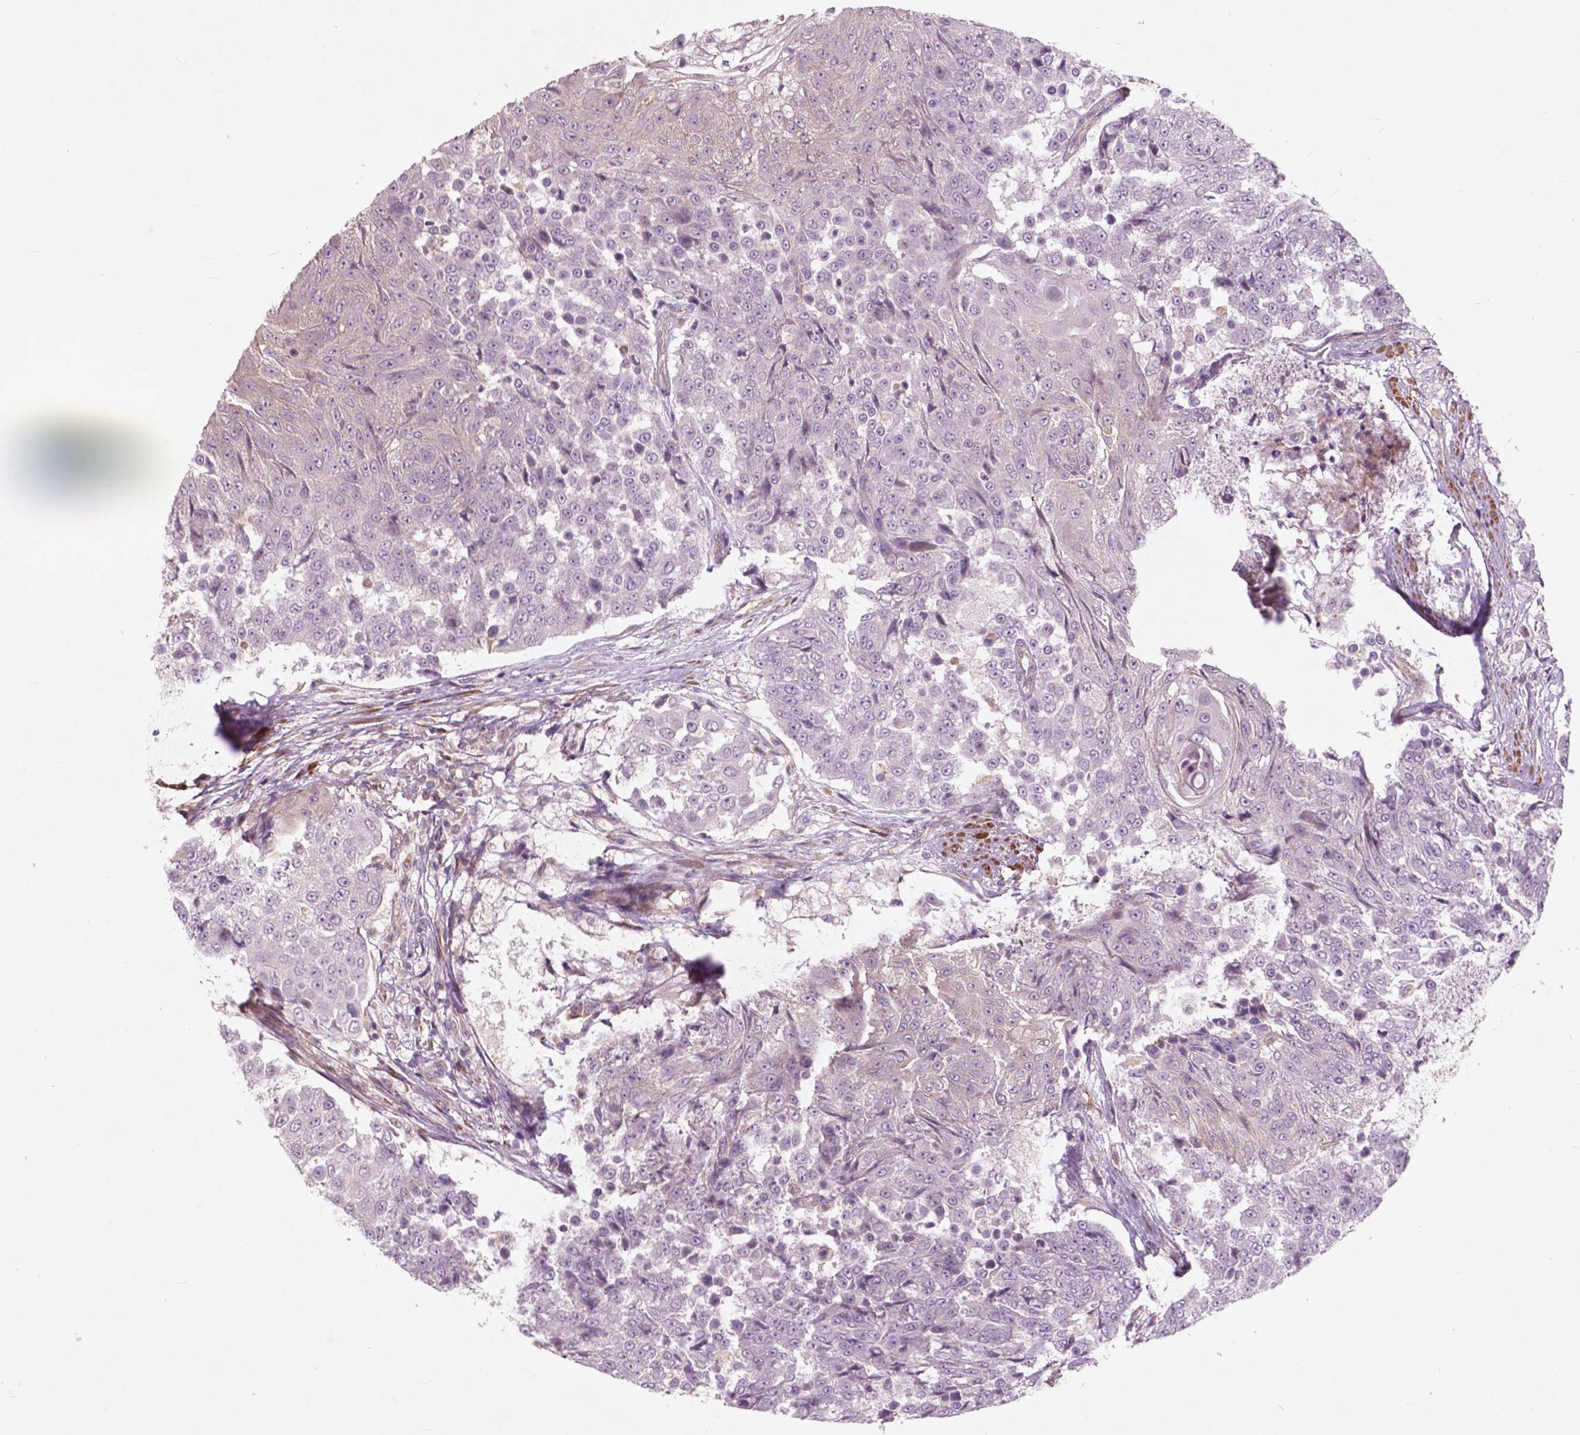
{"staining": {"intensity": "negative", "quantity": "none", "location": "none"}, "tissue": "urothelial cancer", "cell_type": "Tumor cells", "image_type": "cancer", "snomed": [{"axis": "morphology", "description": "Urothelial carcinoma, High grade"}, {"axis": "topography", "description": "Urinary bladder"}], "caption": "IHC image of high-grade urothelial carcinoma stained for a protein (brown), which reveals no positivity in tumor cells.", "gene": "RFPL4B", "patient": {"sex": "female", "age": 63}}